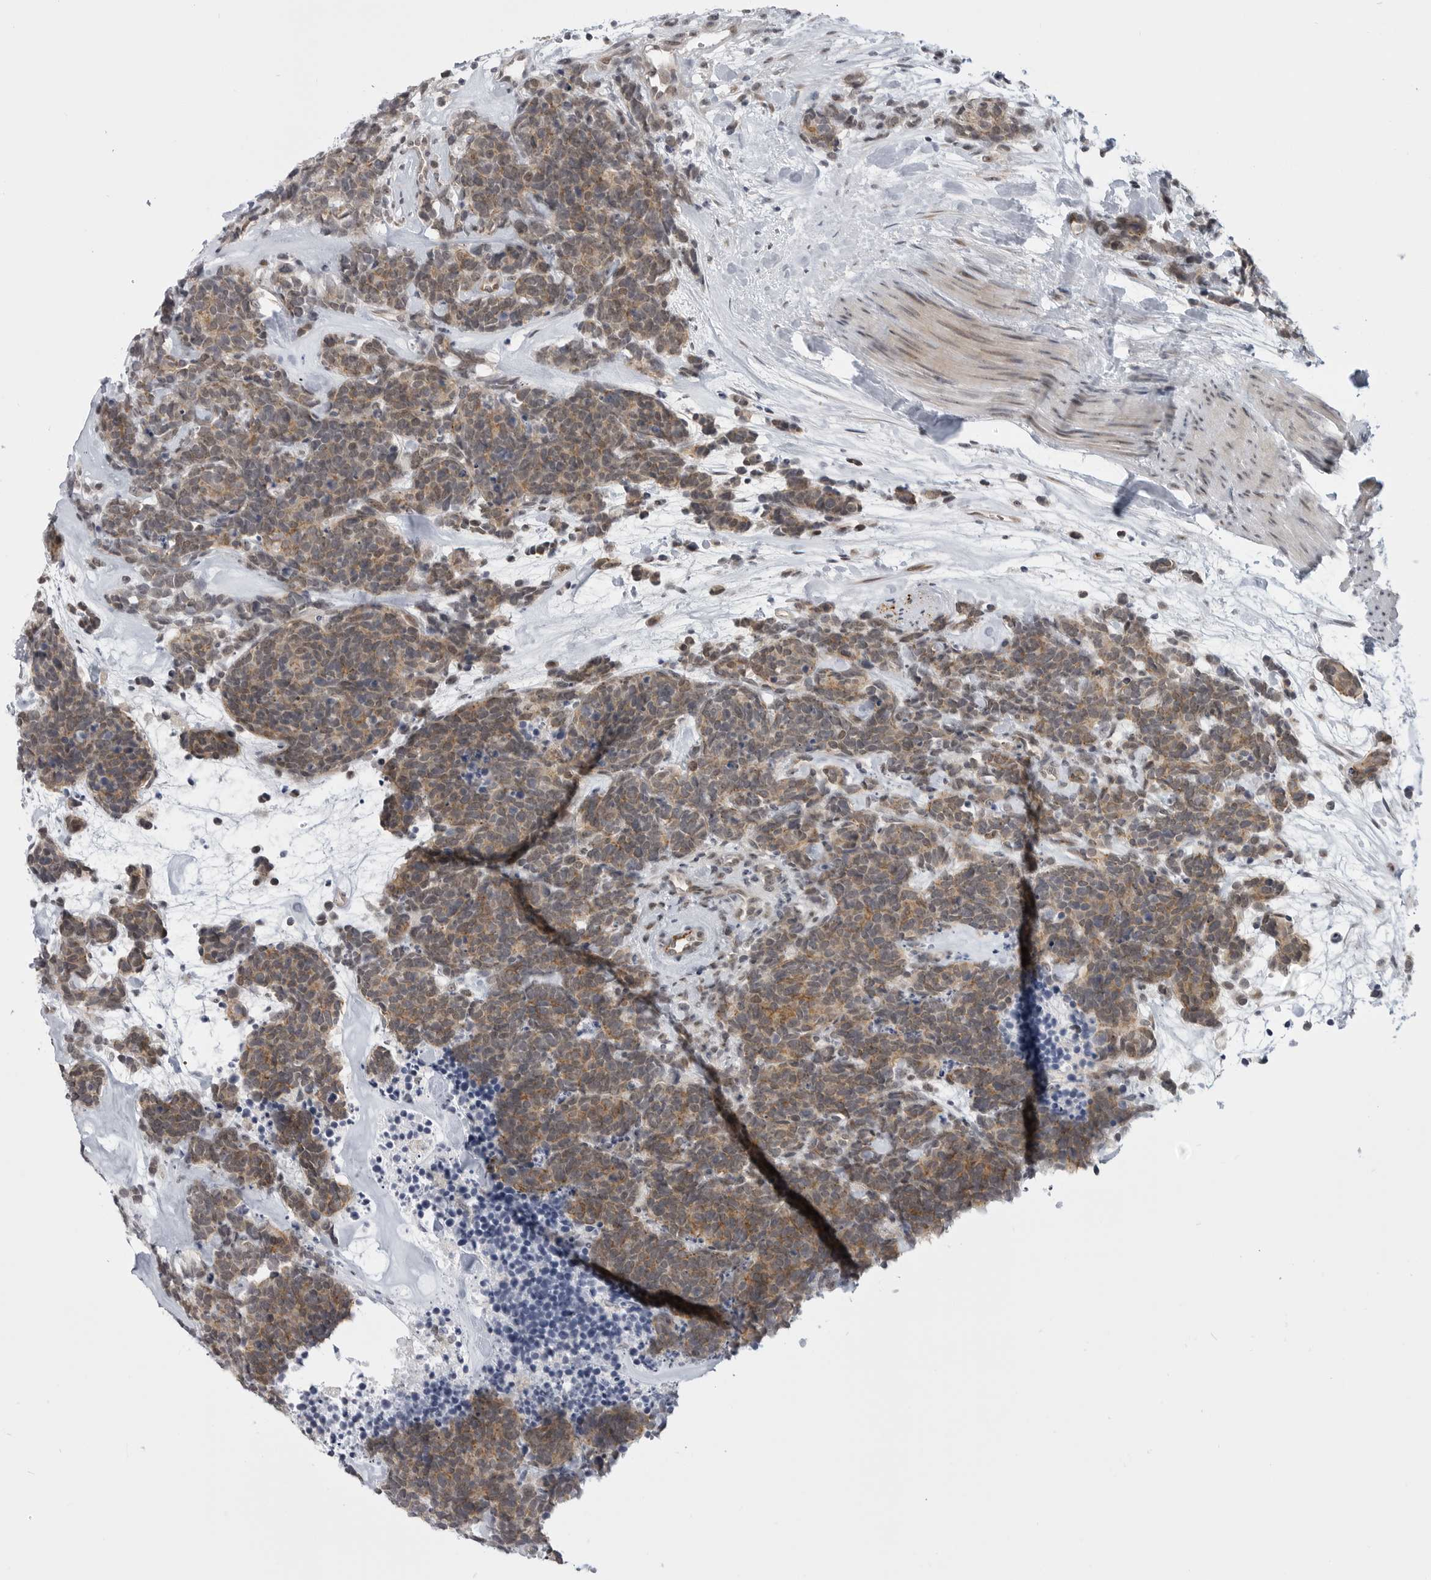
{"staining": {"intensity": "moderate", "quantity": ">75%", "location": "cytoplasmic/membranous"}, "tissue": "carcinoid", "cell_type": "Tumor cells", "image_type": "cancer", "snomed": [{"axis": "morphology", "description": "Carcinoma, NOS"}, {"axis": "morphology", "description": "Carcinoid, malignant, NOS"}, {"axis": "topography", "description": "Urinary bladder"}], "caption": "High-magnification brightfield microscopy of carcinoma stained with DAB (brown) and counterstained with hematoxylin (blue). tumor cells exhibit moderate cytoplasmic/membranous expression is appreciated in approximately>75% of cells.", "gene": "CEP295NL", "patient": {"sex": "male", "age": 57}}